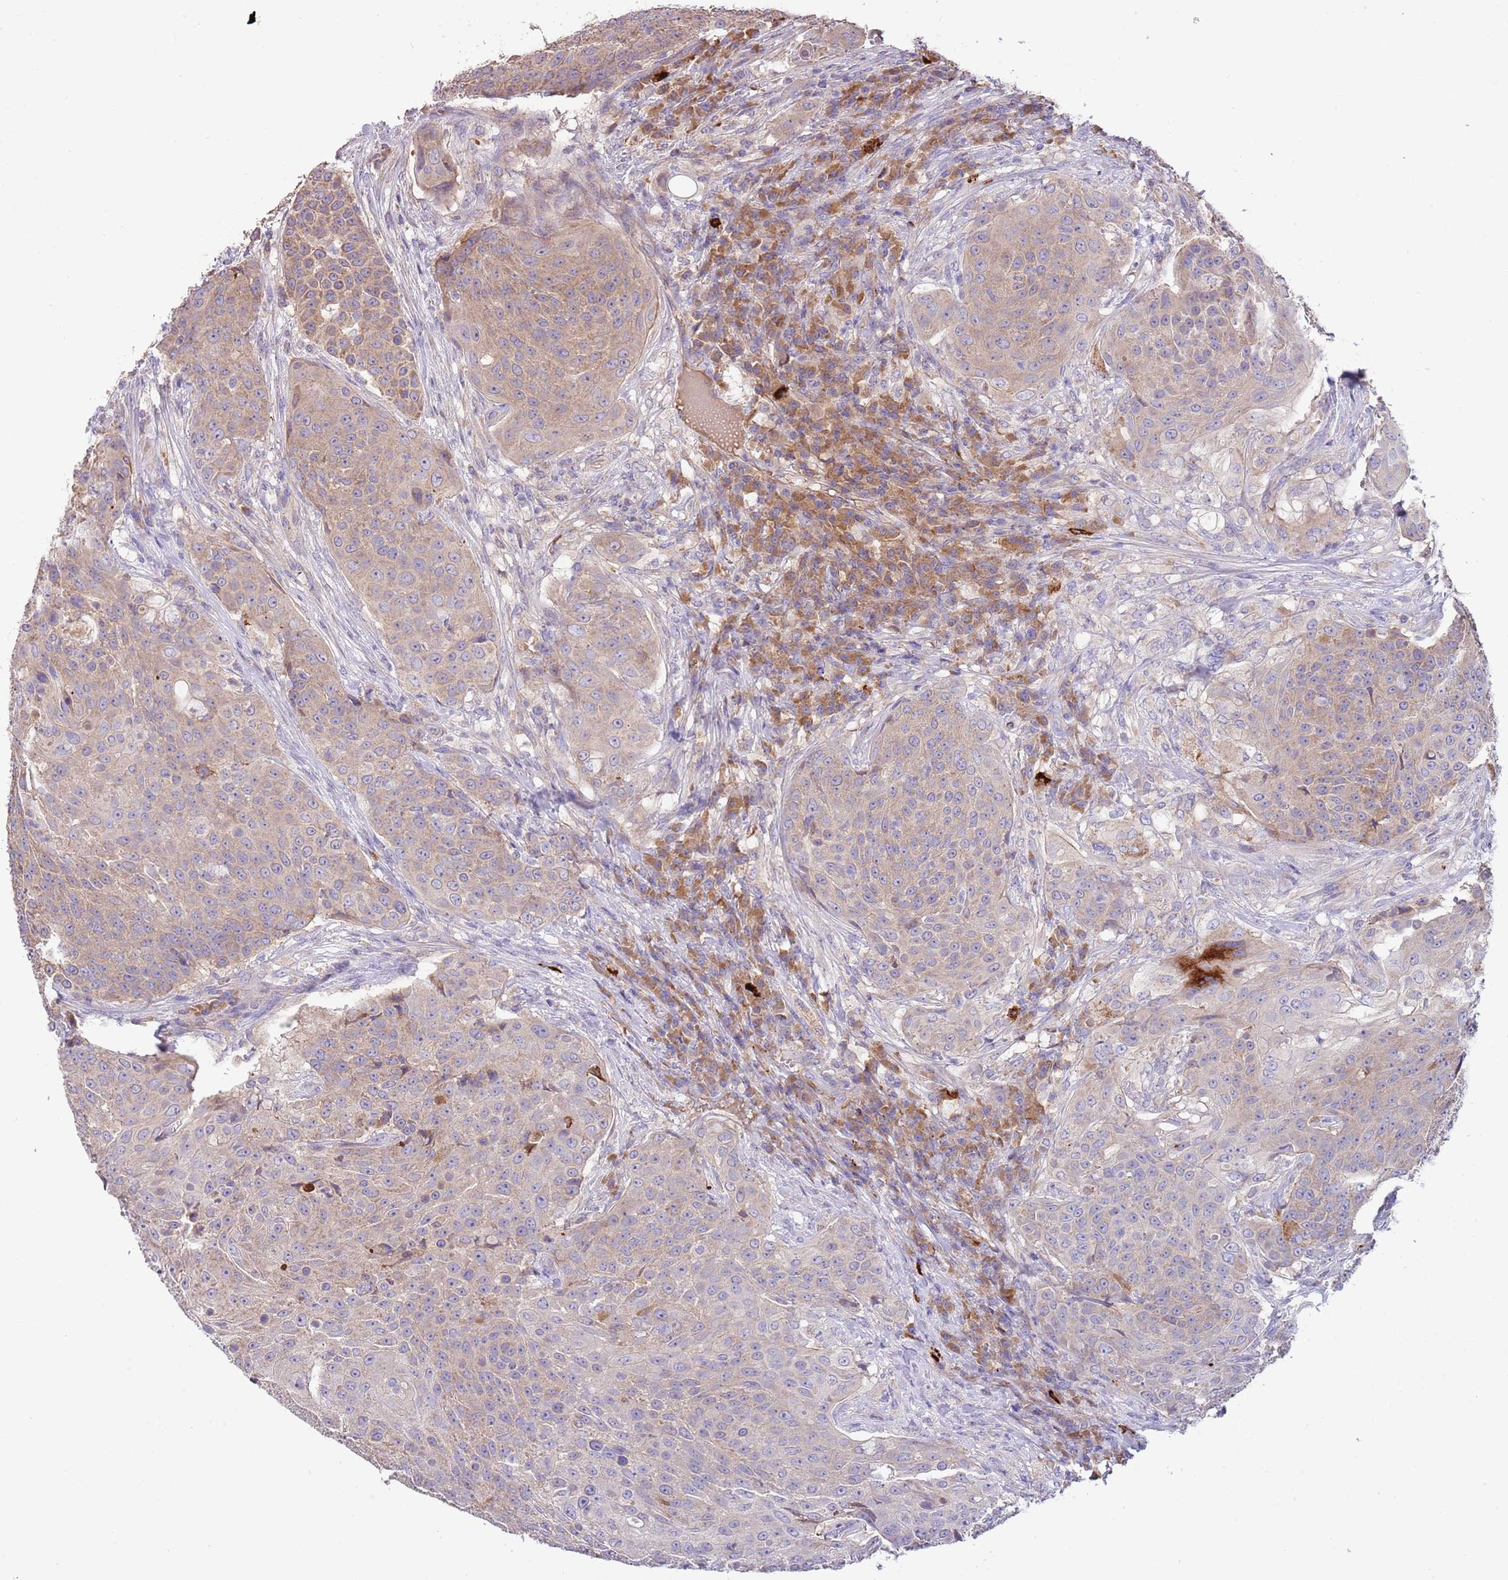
{"staining": {"intensity": "weak", "quantity": "25%-75%", "location": "cytoplasmic/membranous"}, "tissue": "urothelial cancer", "cell_type": "Tumor cells", "image_type": "cancer", "snomed": [{"axis": "morphology", "description": "Urothelial carcinoma, High grade"}, {"axis": "topography", "description": "Urinary bladder"}], "caption": "Urothelial cancer stained with DAB immunohistochemistry demonstrates low levels of weak cytoplasmic/membranous staining in approximately 25%-75% of tumor cells. The staining was performed using DAB to visualize the protein expression in brown, while the nuclei were stained in blue with hematoxylin (Magnification: 20x).", "gene": "TRMO", "patient": {"sex": "female", "age": 63}}